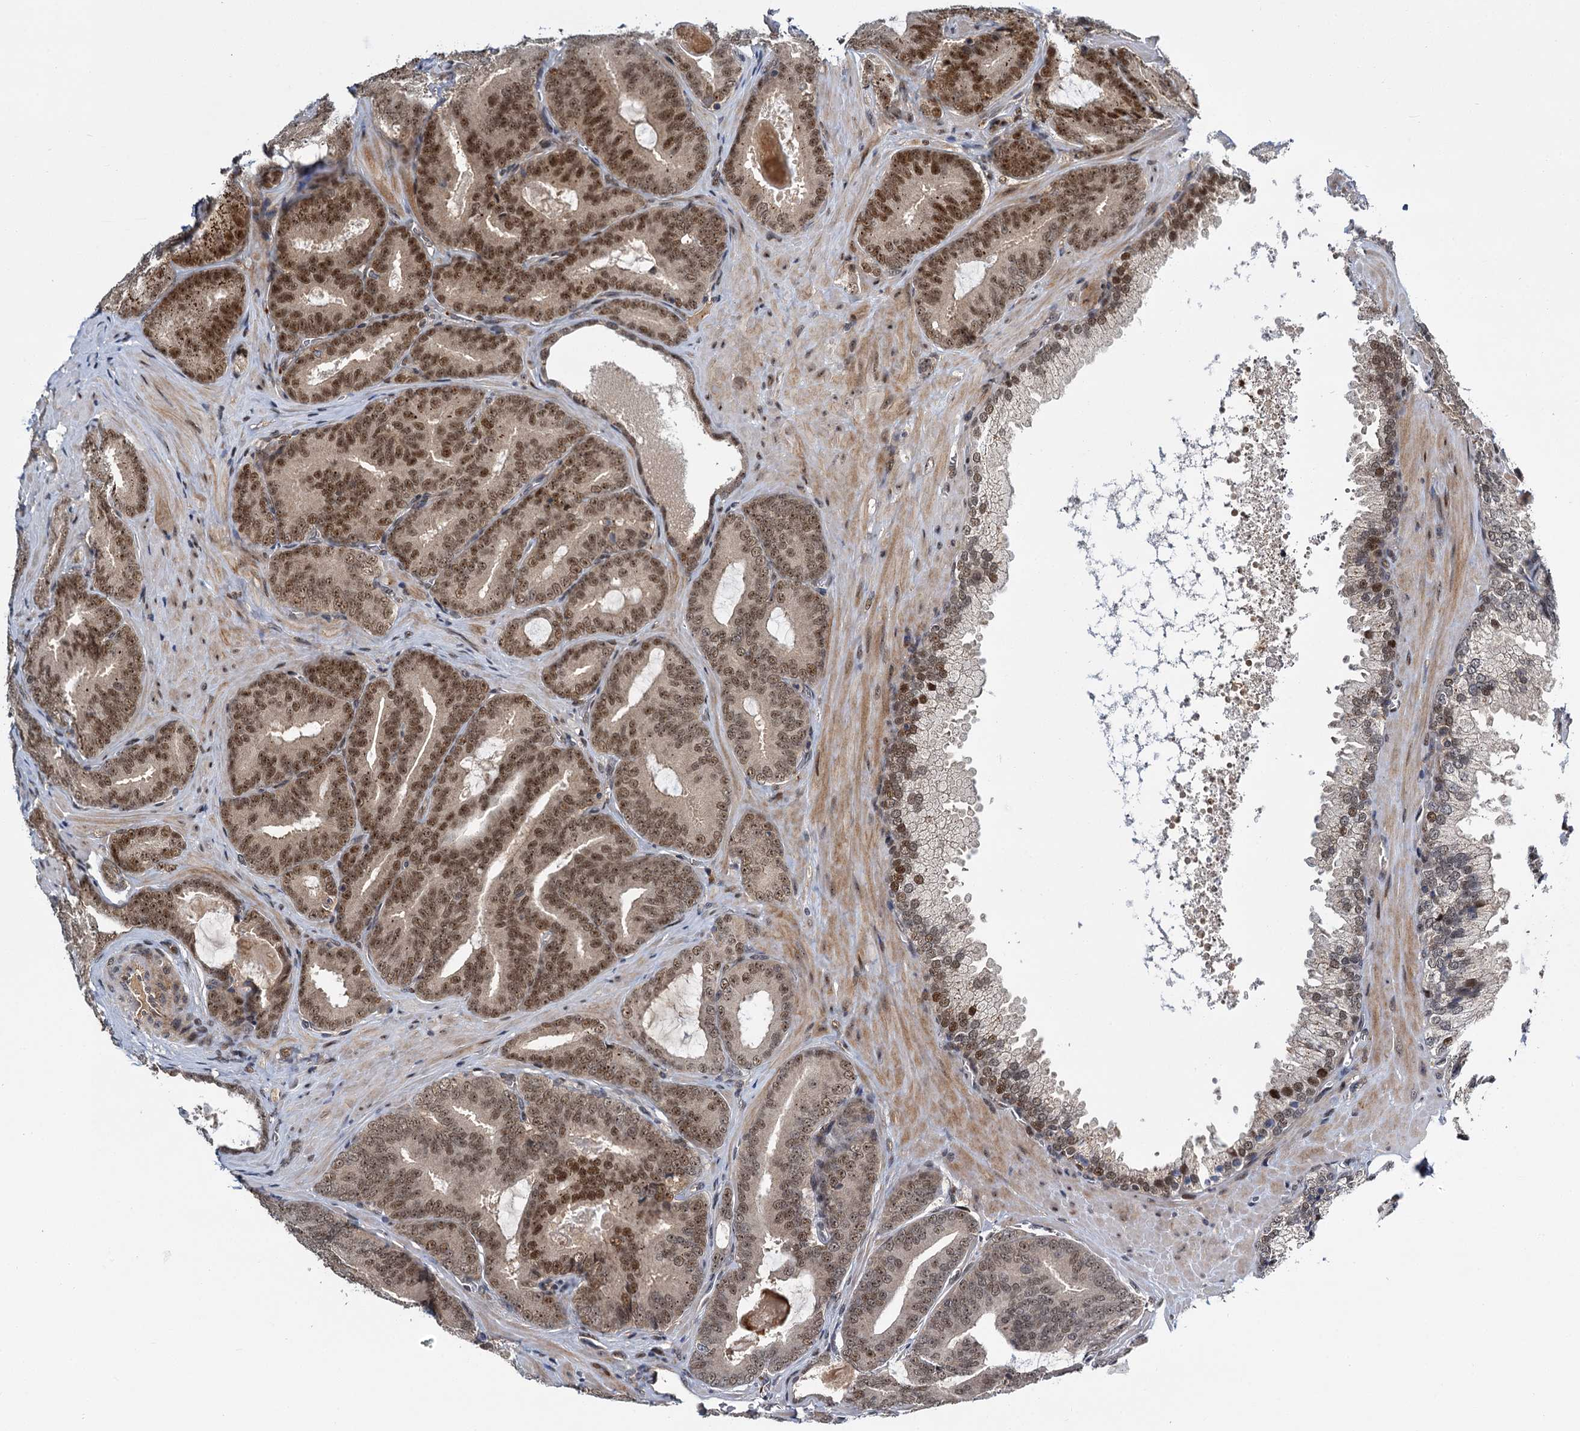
{"staining": {"intensity": "moderate", "quantity": ">75%", "location": "nuclear"}, "tissue": "prostate cancer", "cell_type": "Tumor cells", "image_type": "cancer", "snomed": [{"axis": "morphology", "description": "Adenocarcinoma, High grade"}, {"axis": "topography", "description": "Prostate"}], "caption": "Protein staining by immunohistochemistry (IHC) demonstrates moderate nuclear staining in about >75% of tumor cells in prostate adenocarcinoma (high-grade).", "gene": "MBD6", "patient": {"sex": "male", "age": 66}}